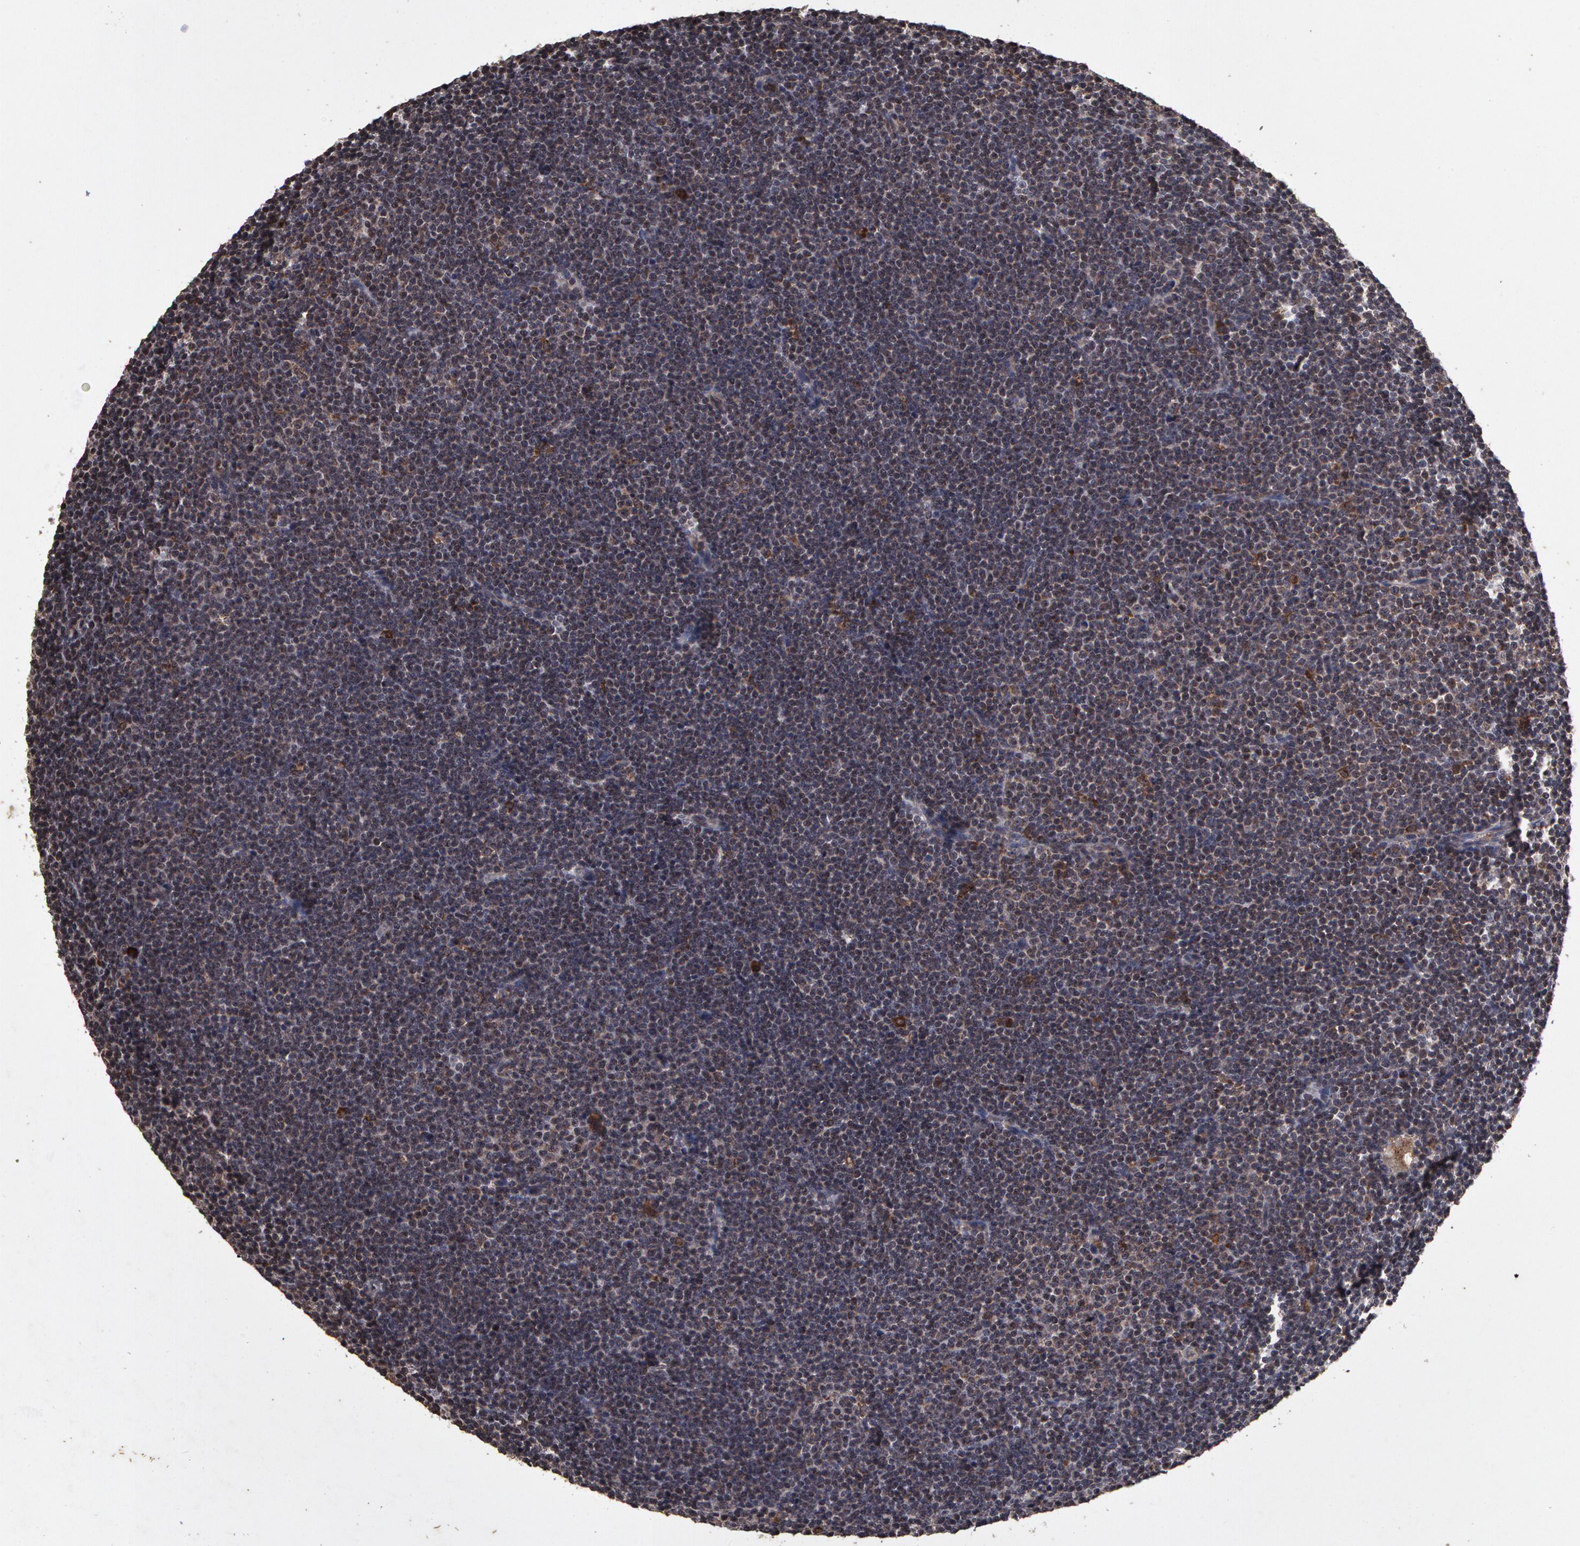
{"staining": {"intensity": "negative", "quantity": "none", "location": "none"}, "tissue": "lymphoma", "cell_type": "Tumor cells", "image_type": "cancer", "snomed": [{"axis": "morphology", "description": "Malignant lymphoma, non-Hodgkin's type, Low grade"}, {"axis": "topography", "description": "Lymph node"}], "caption": "High magnification brightfield microscopy of lymphoma stained with DAB (3,3'-diaminobenzidine) (brown) and counterstained with hematoxylin (blue): tumor cells show no significant expression.", "gene": "CALR", "patient": {"sex": "female", "age": 69}}